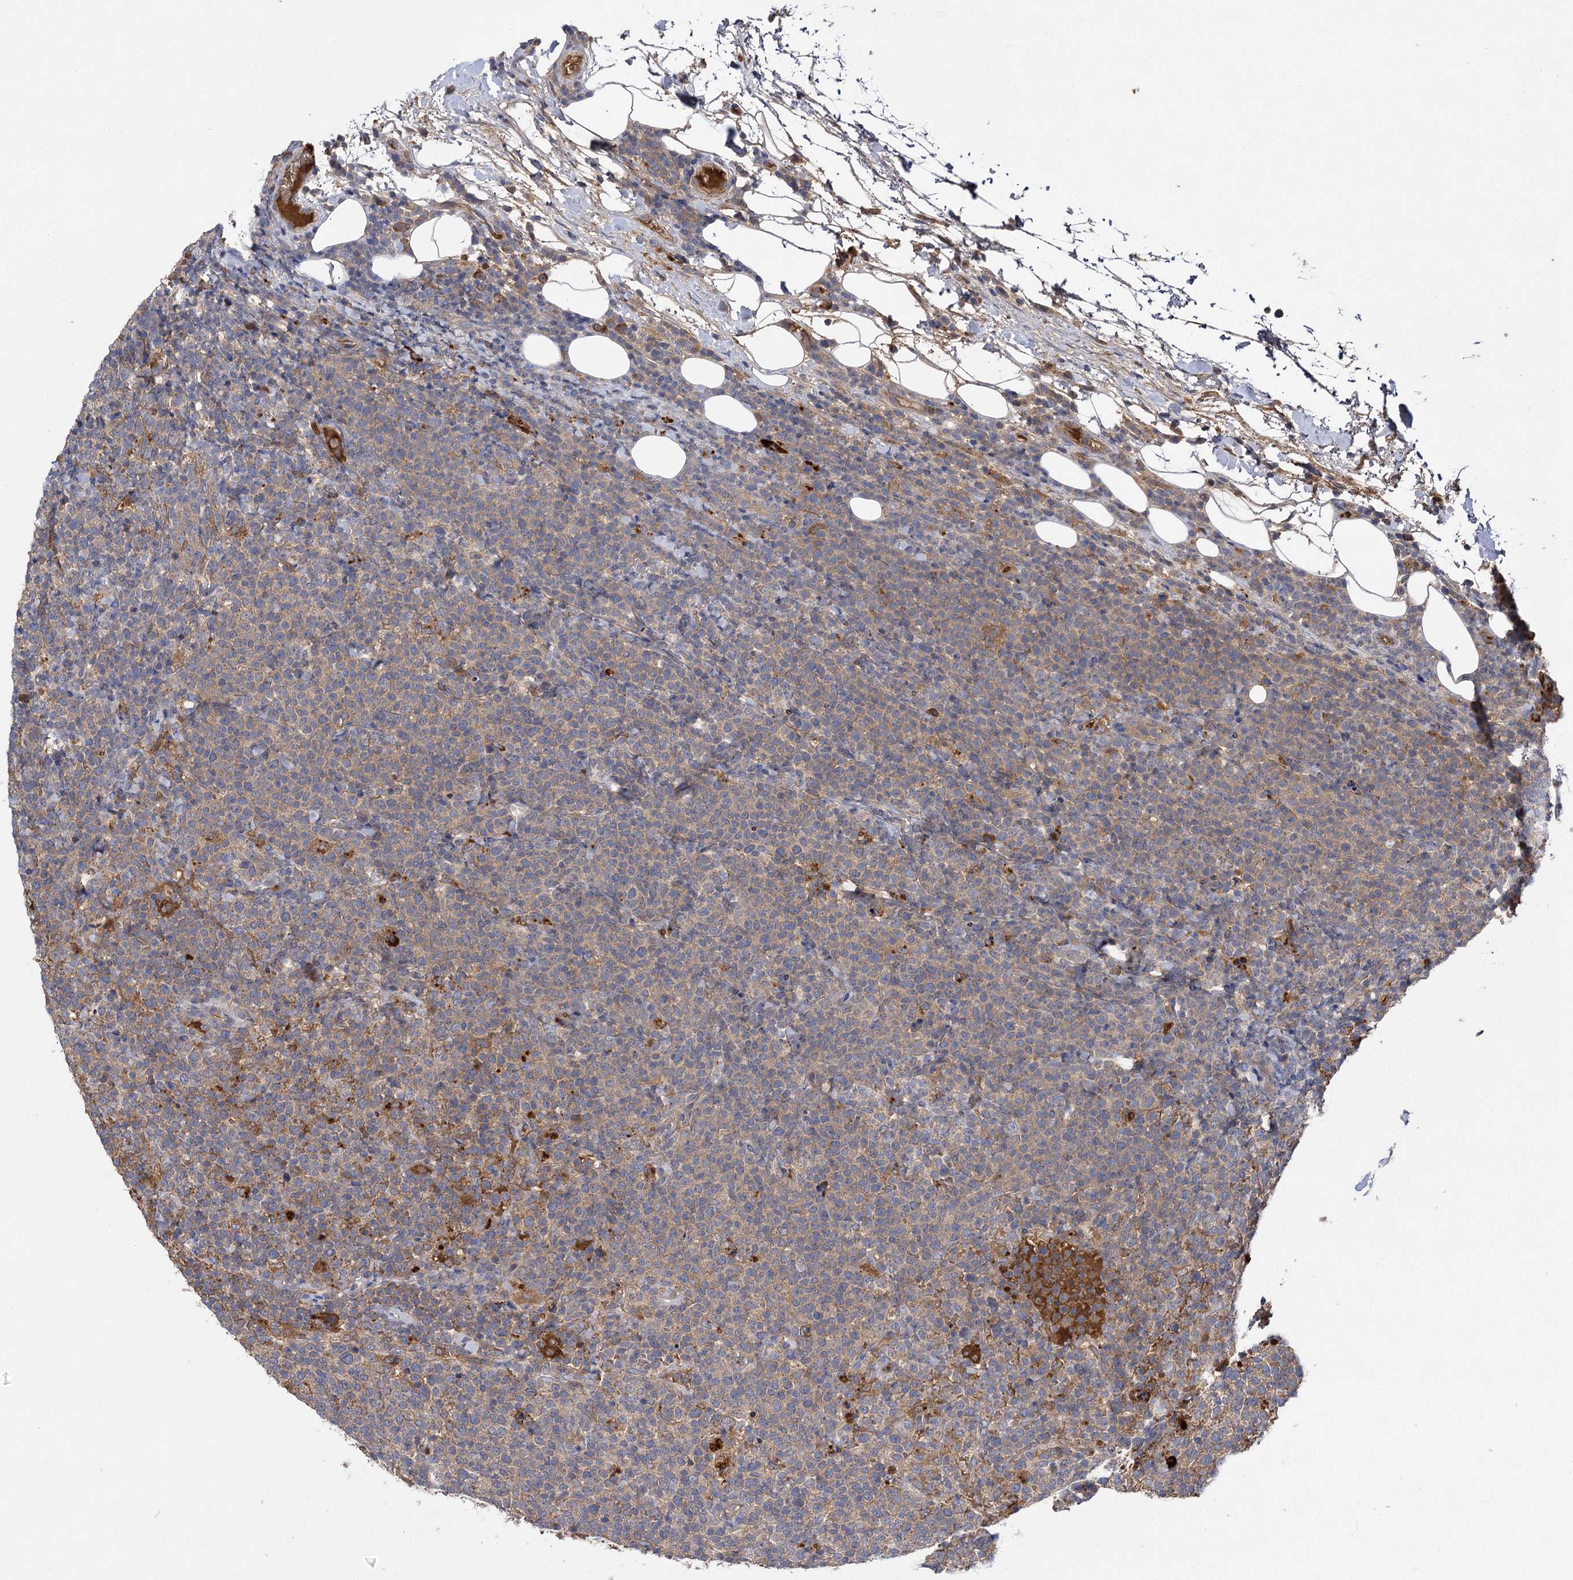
{"staining": {"intensity": "weak", "quantity": ">75%", "location": "cytoplasmic/membranous"}, "tissue": "lymphoma", "cell_type": "Tumor cells", "image_type": "cancer", "snomed": [{"axis": "morphology", "description": "Malignant lymphoma, non-Hodgkin's type, High grade"}, {"axis": "topography", "description": "Lymph node"}], "caption": "An image showing weak cytoplasmic/membranous positivity in approximately >75% of tumor cells in high-grade malignant lymphoma, non-Hodgkin's type, as visualized by brown immunohistochemical staining.", "gene": "USP50", "patient": {"sex": "male", "age": 61}}